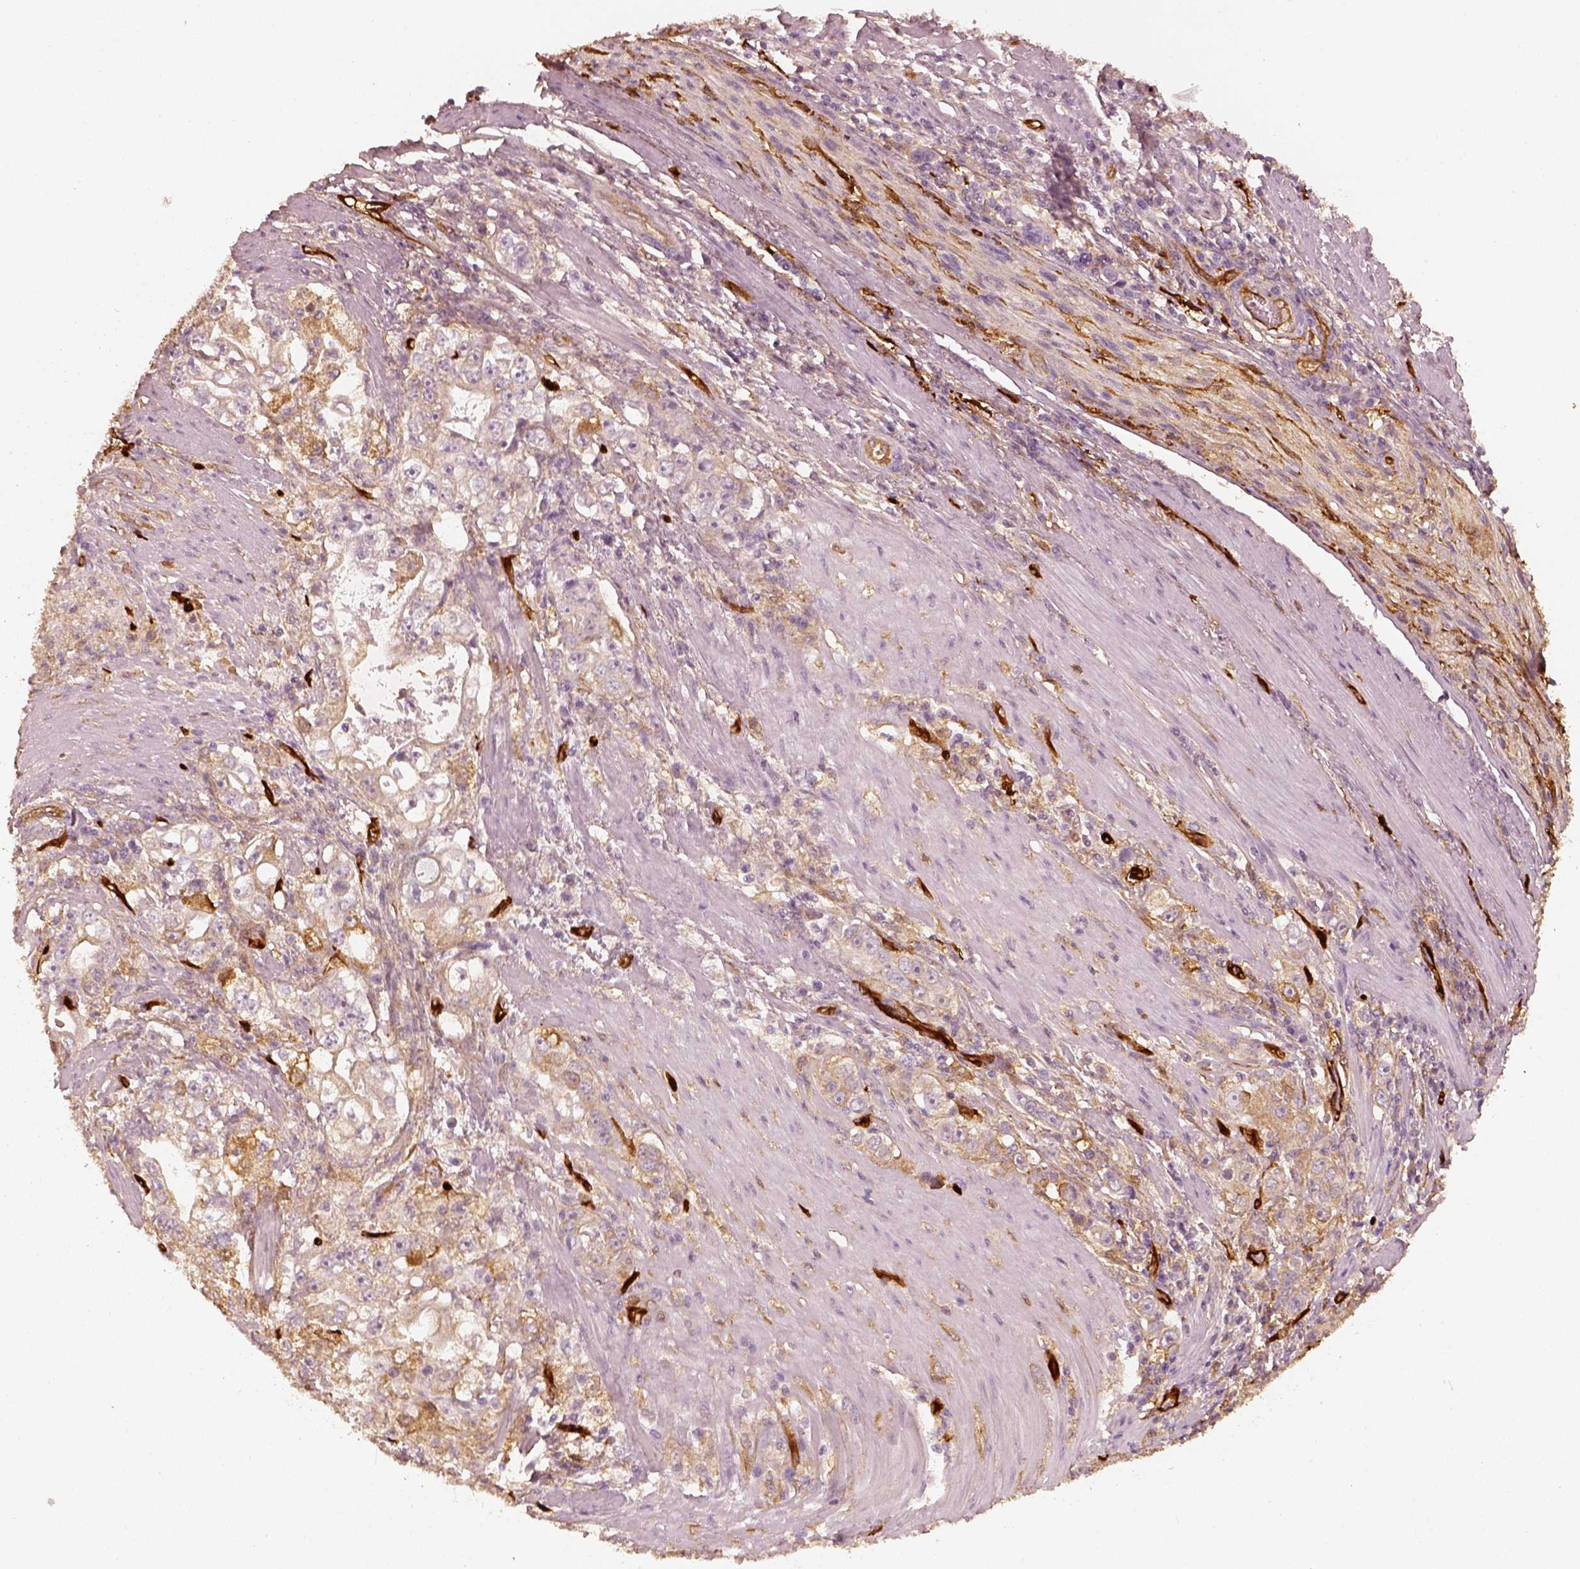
{"staining": {"intensity": "weak", "quantity": "25%-75%", "location": "cytoplasmic/membranous"}, "tissue": "stomach cancer", "cell_type": "Tumor cells", "image_type": "cancer", "snomed": [{"axis": "morphology", "description": "Adenocarcinoma, NOS"}, {"axis": "topography", "description": "Stomach, lower"}], "caption": "IHC of stomach cancer (adenocarcinoma) reveals low levels of weak cytoplasmic/membranous staining in approximately 25%-75% of tumor cells.", "gene": "FSCN1", "patient": {"sex": "female", "age": 72}}